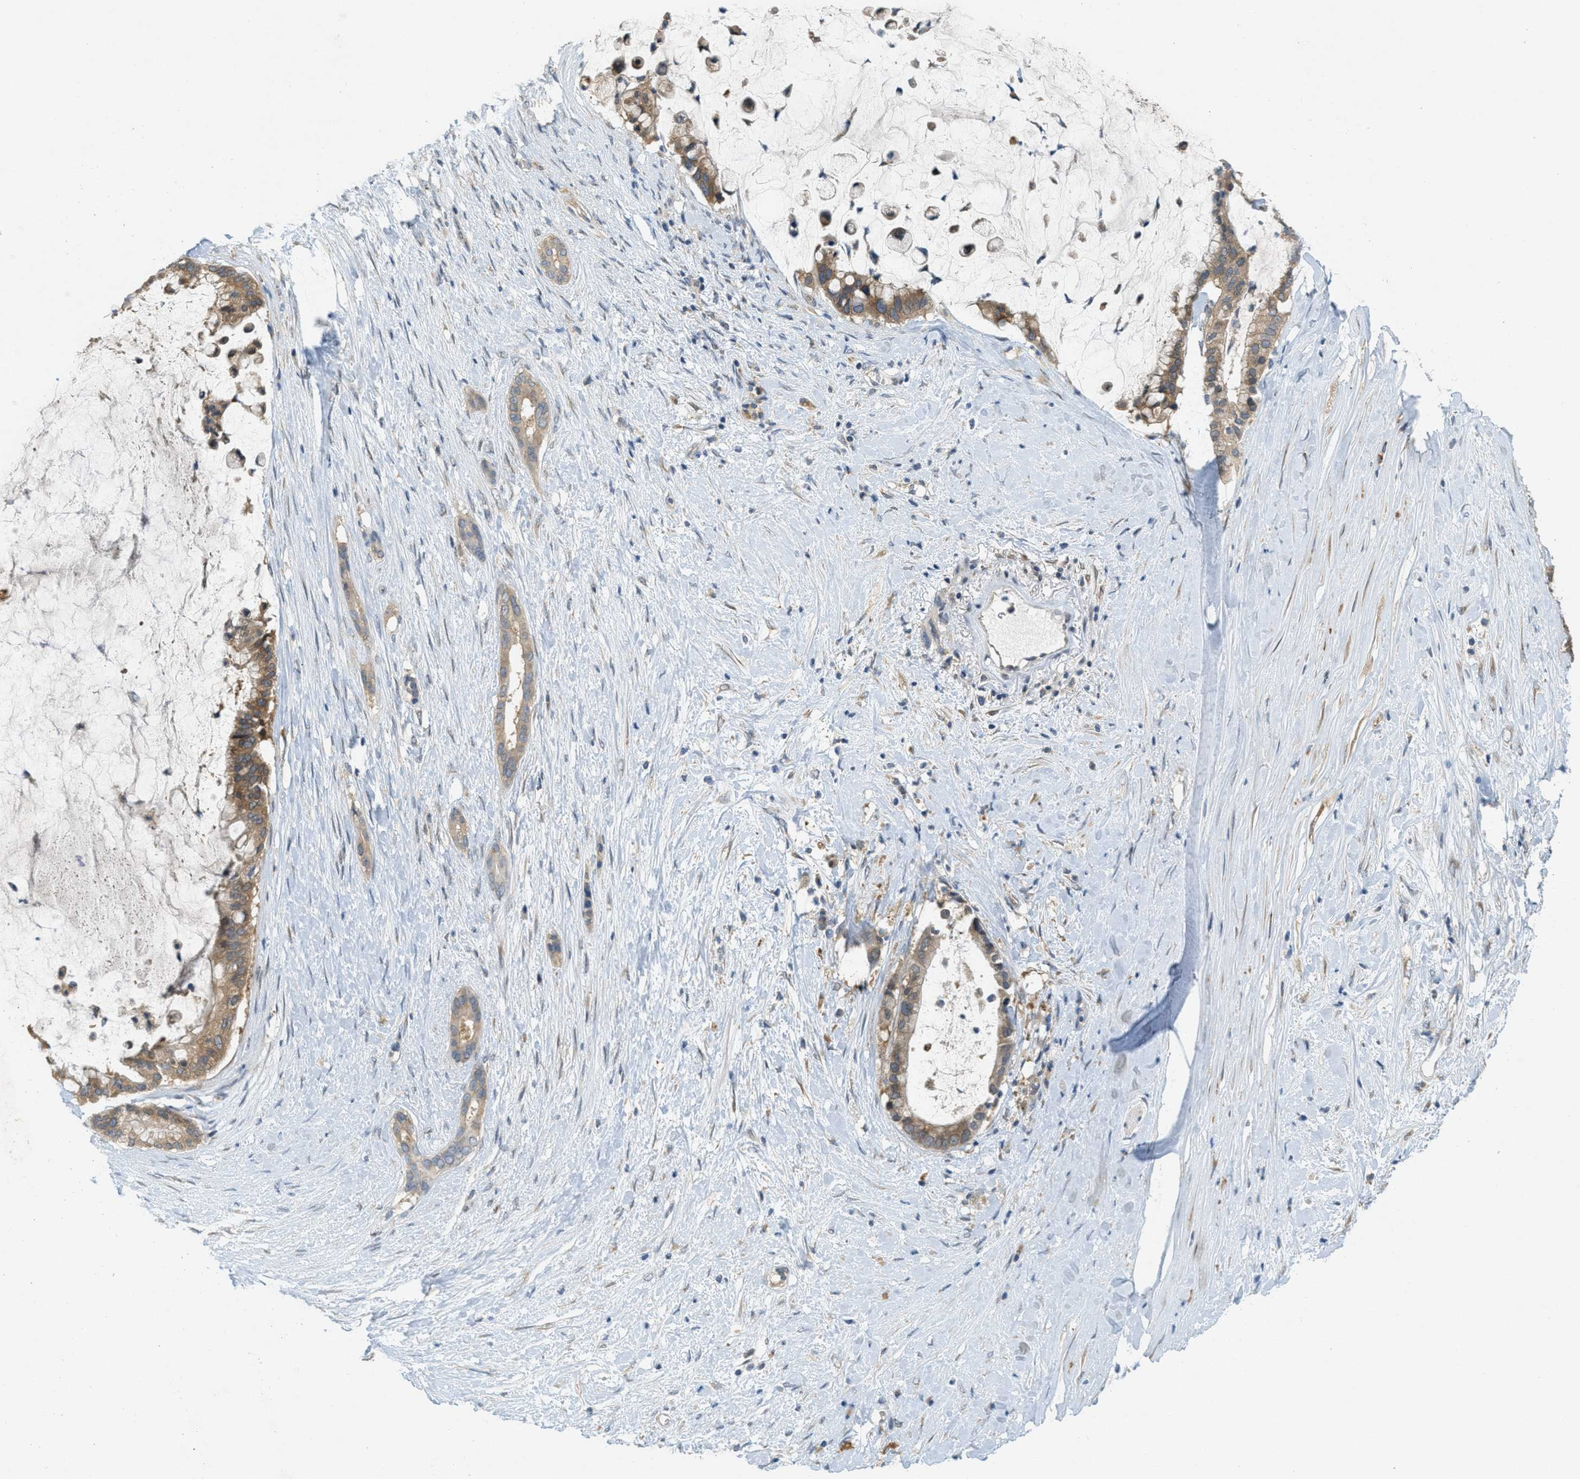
{"staining": {"intensity": "moderate", "quantity": ">75%", "location": "cytoplasmic/membranous"}, "tissue": "pancreatic cancer", "cell_type": "Tumor cells", "image_type": "cancer", "snomed": [{"axis": "morphology", "description": "Adenocarcinoma, NOS"}, {"axis": "topography", "description": "Pancreas"}], "caption": "Pancreatic cancer (adenocarcinoma) stained with a protein marker displays moderate staining in tumor cells.", "gene": "SIGMAR1", "patient": {"sex": "male", "age": 41}}